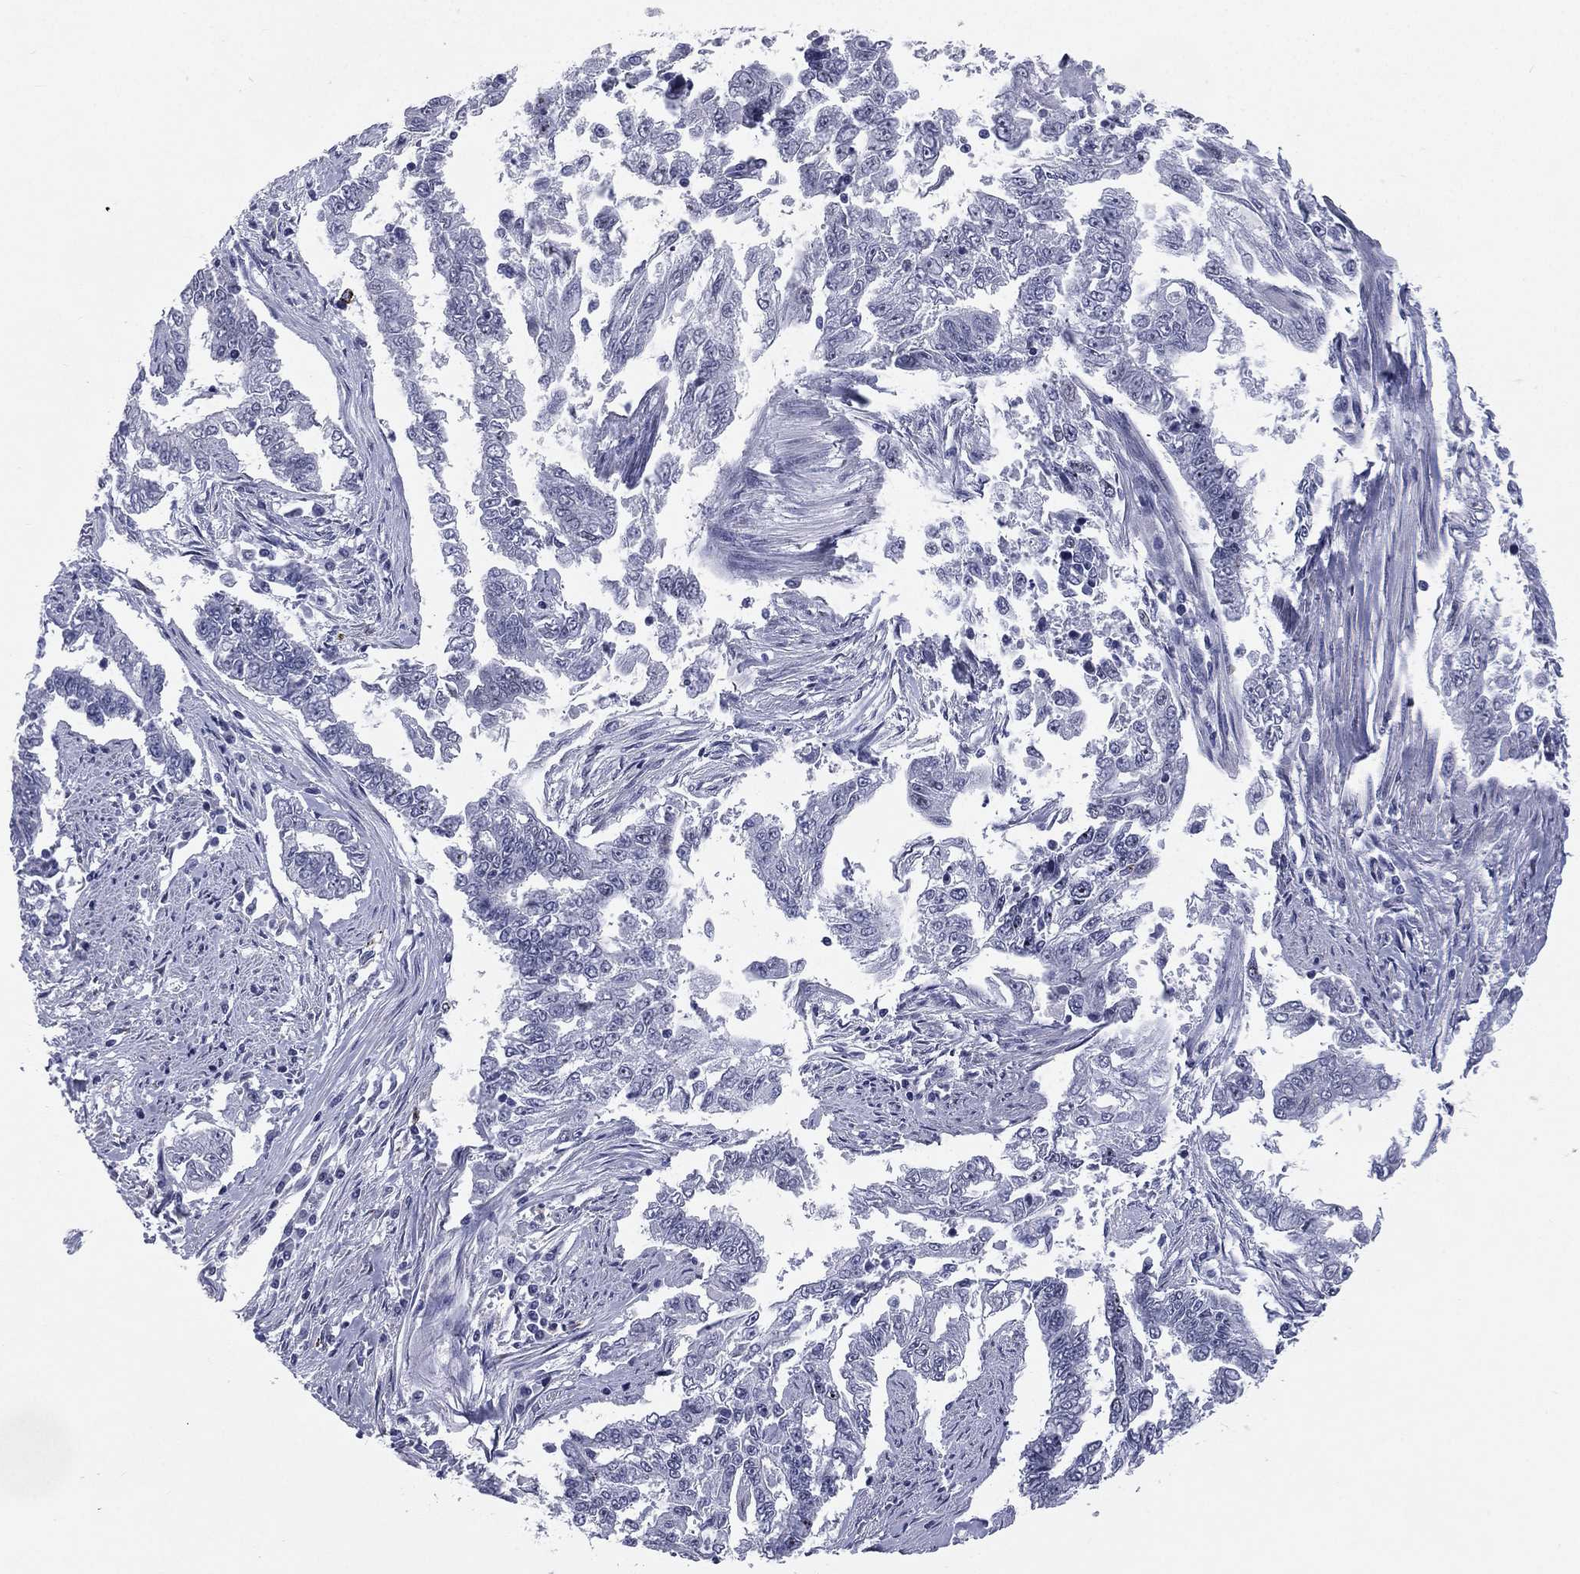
{"staining": {"intensity": "negative", "quantity": "none", "location": "none"}, "tissue": "endometrial cancer", "cell_type": "Tumor cells", "image_type": "cancer", "snomed": [{"axis": "morphology", "description": "Adenocarcinoma, NOS"}, {"axis": "topography", "description": "Uterus"}], "caption": "Human endometrial adenocarcinoma stained for a protein using IHC shows no expression in tumor cells.", "gene": "HLA-DOA", "patient": {"sex": "female", "age": 59}}